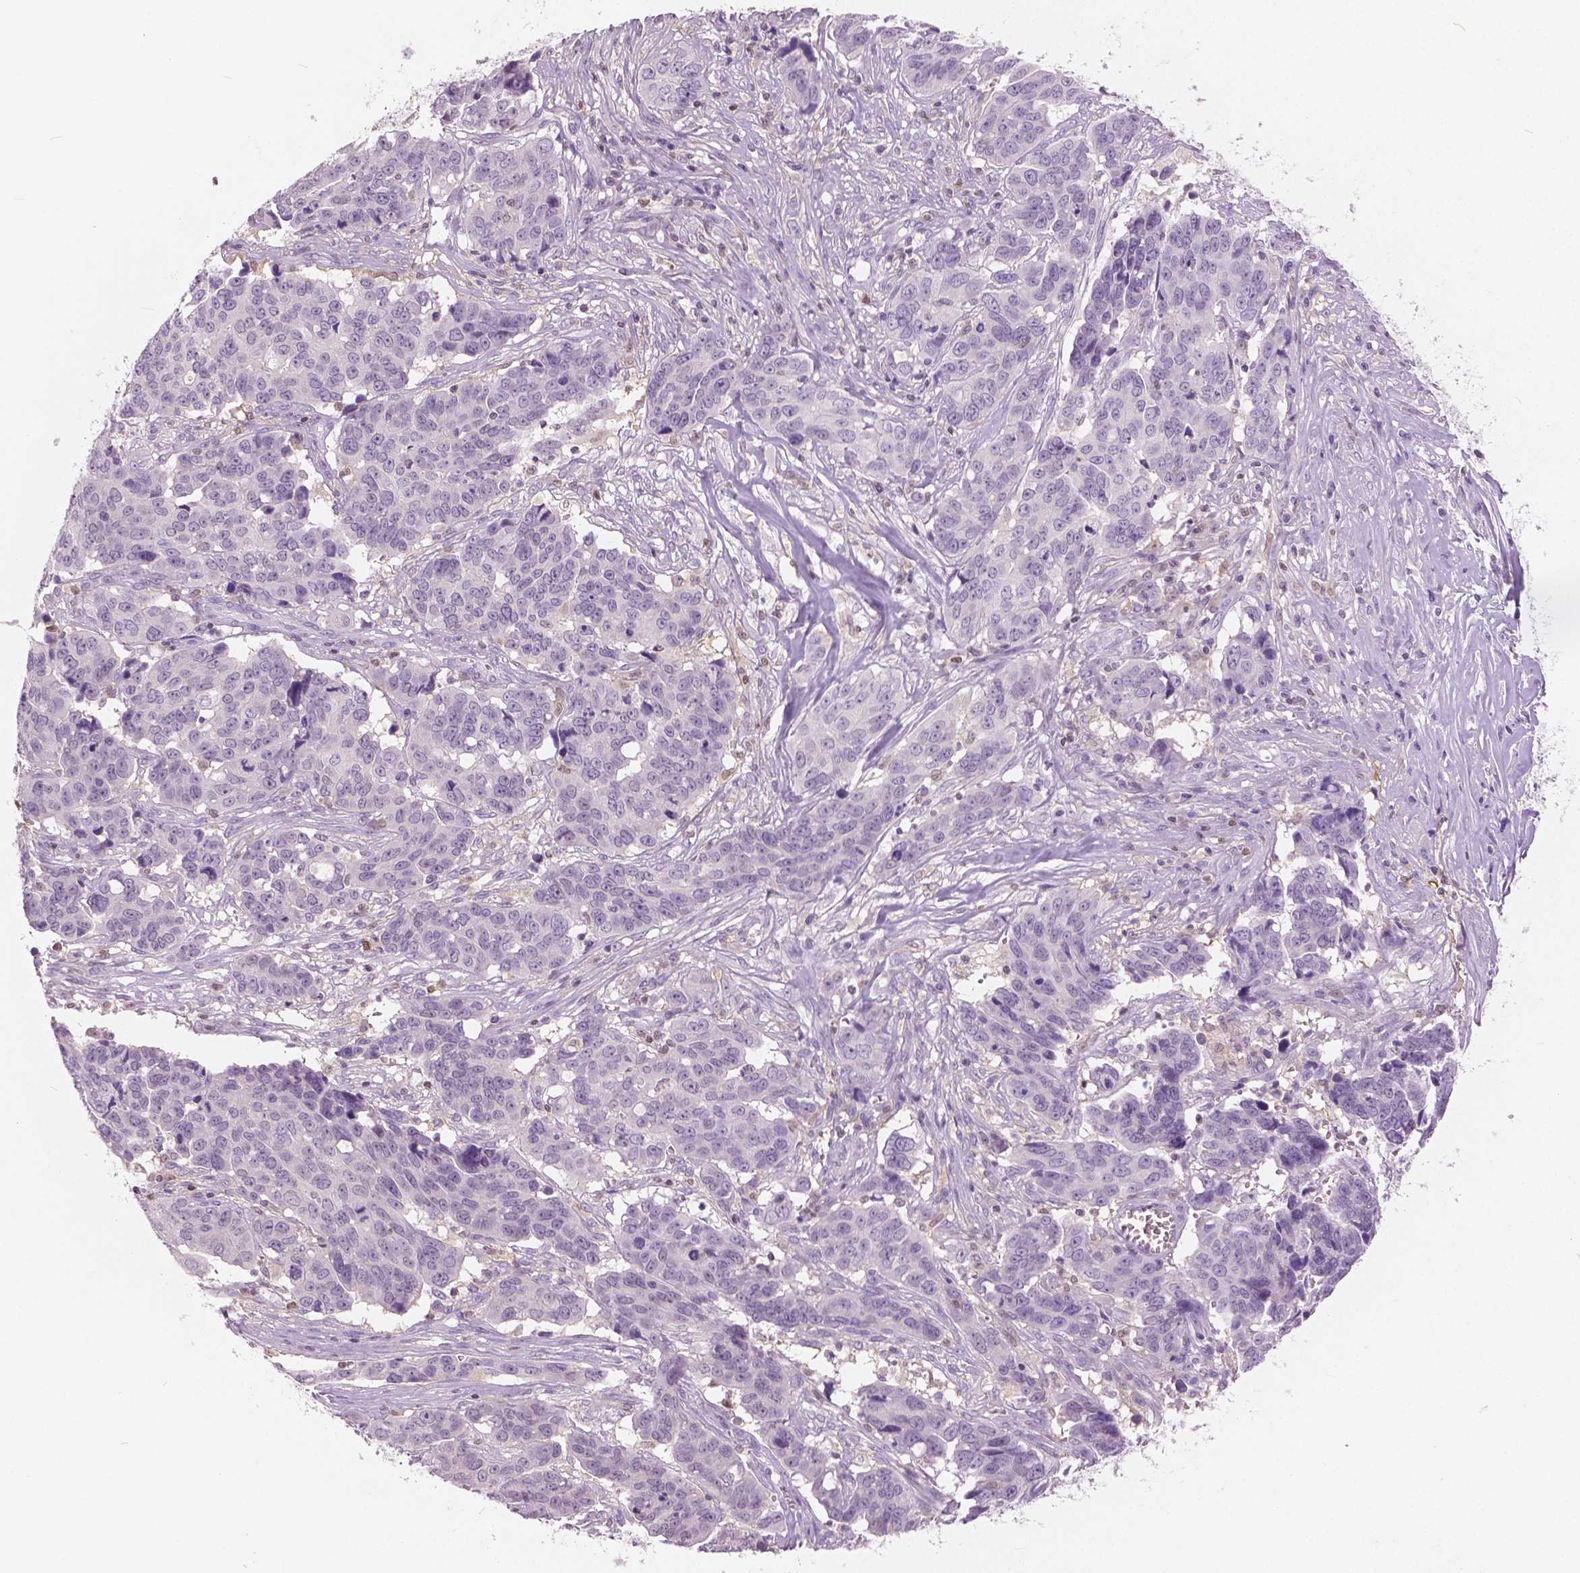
{"staining": {"intensity": "negative", "quantity": "none", "location": "none"}, "tissue": "ovarian cancer", "cell_type": "Tumor cells", "image_type": "cancer", "snomed": [{"axis": "morphology", "description": "Carcinoma, endometroid"}, {"axis": "topography", "description": "Ovary"}], "caption": "This is an immunohistochemistry (IHC) photomicrograph of ovarian endometroid carcinoma. There is no positivity in tumor cells.", "gene": "GALM", "patient": {"sex": "female", "age": 78}}